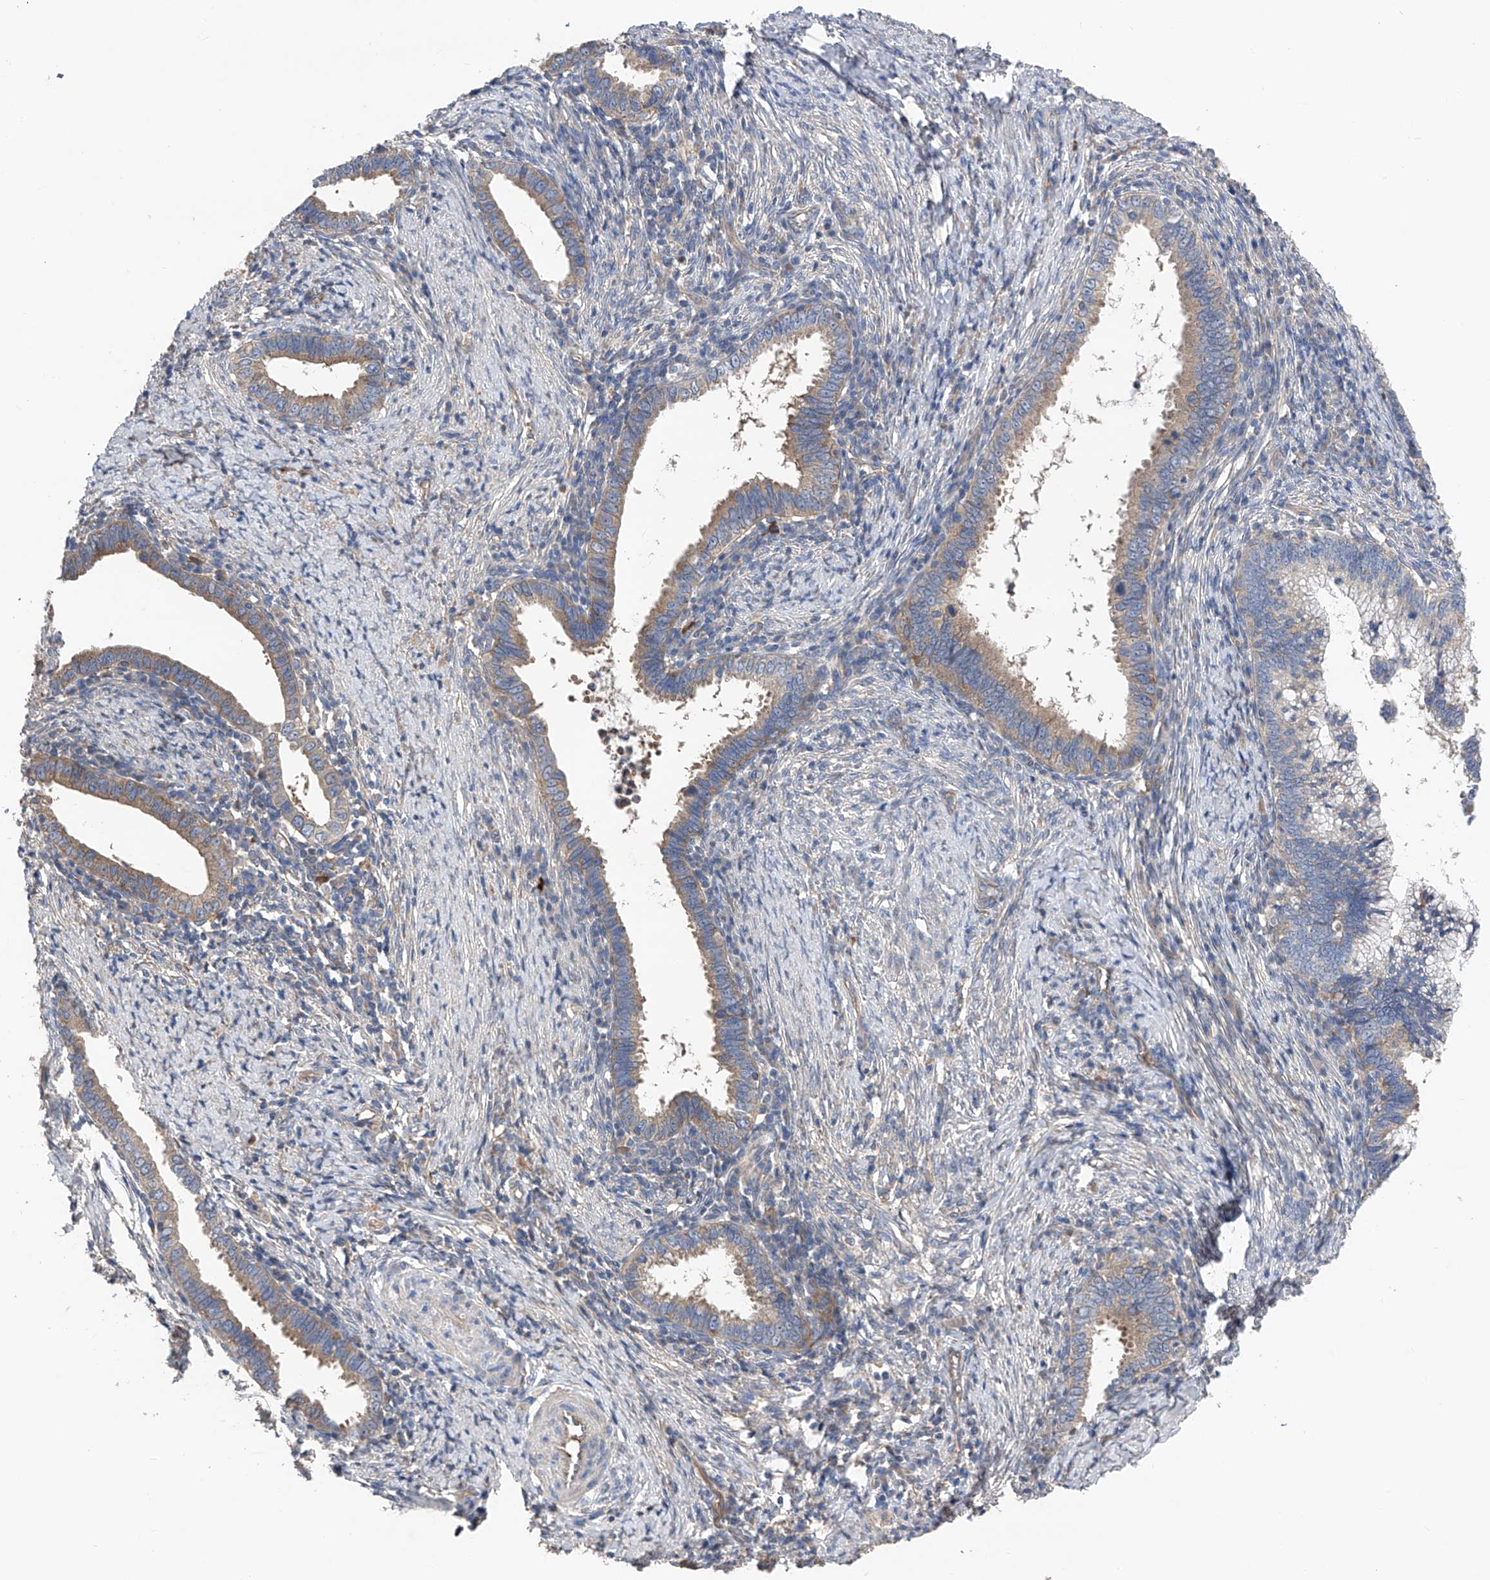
{"staining": {"intensity": "moderate", "quantity": "25%-75%", "location": "cytoplasmic/membranous"}, "tissue": "cervical cancer", "cell_type": "Tumor cells", "image_type": "cancer", "snomed": [{"axis": "morphology", "description": "Adenocarcinoma, NOS"}, {"axis": "topography", "description": "Cervix"}], "caption": "Immunohistochemical staining of human cervical adenocarcinoma demonstrates moderate cytoplasmic/membranous protein expression in about 25%-75% of tumor cells.", "gene": "PTK2", "patient": {"sex": "female", "age": 36}}